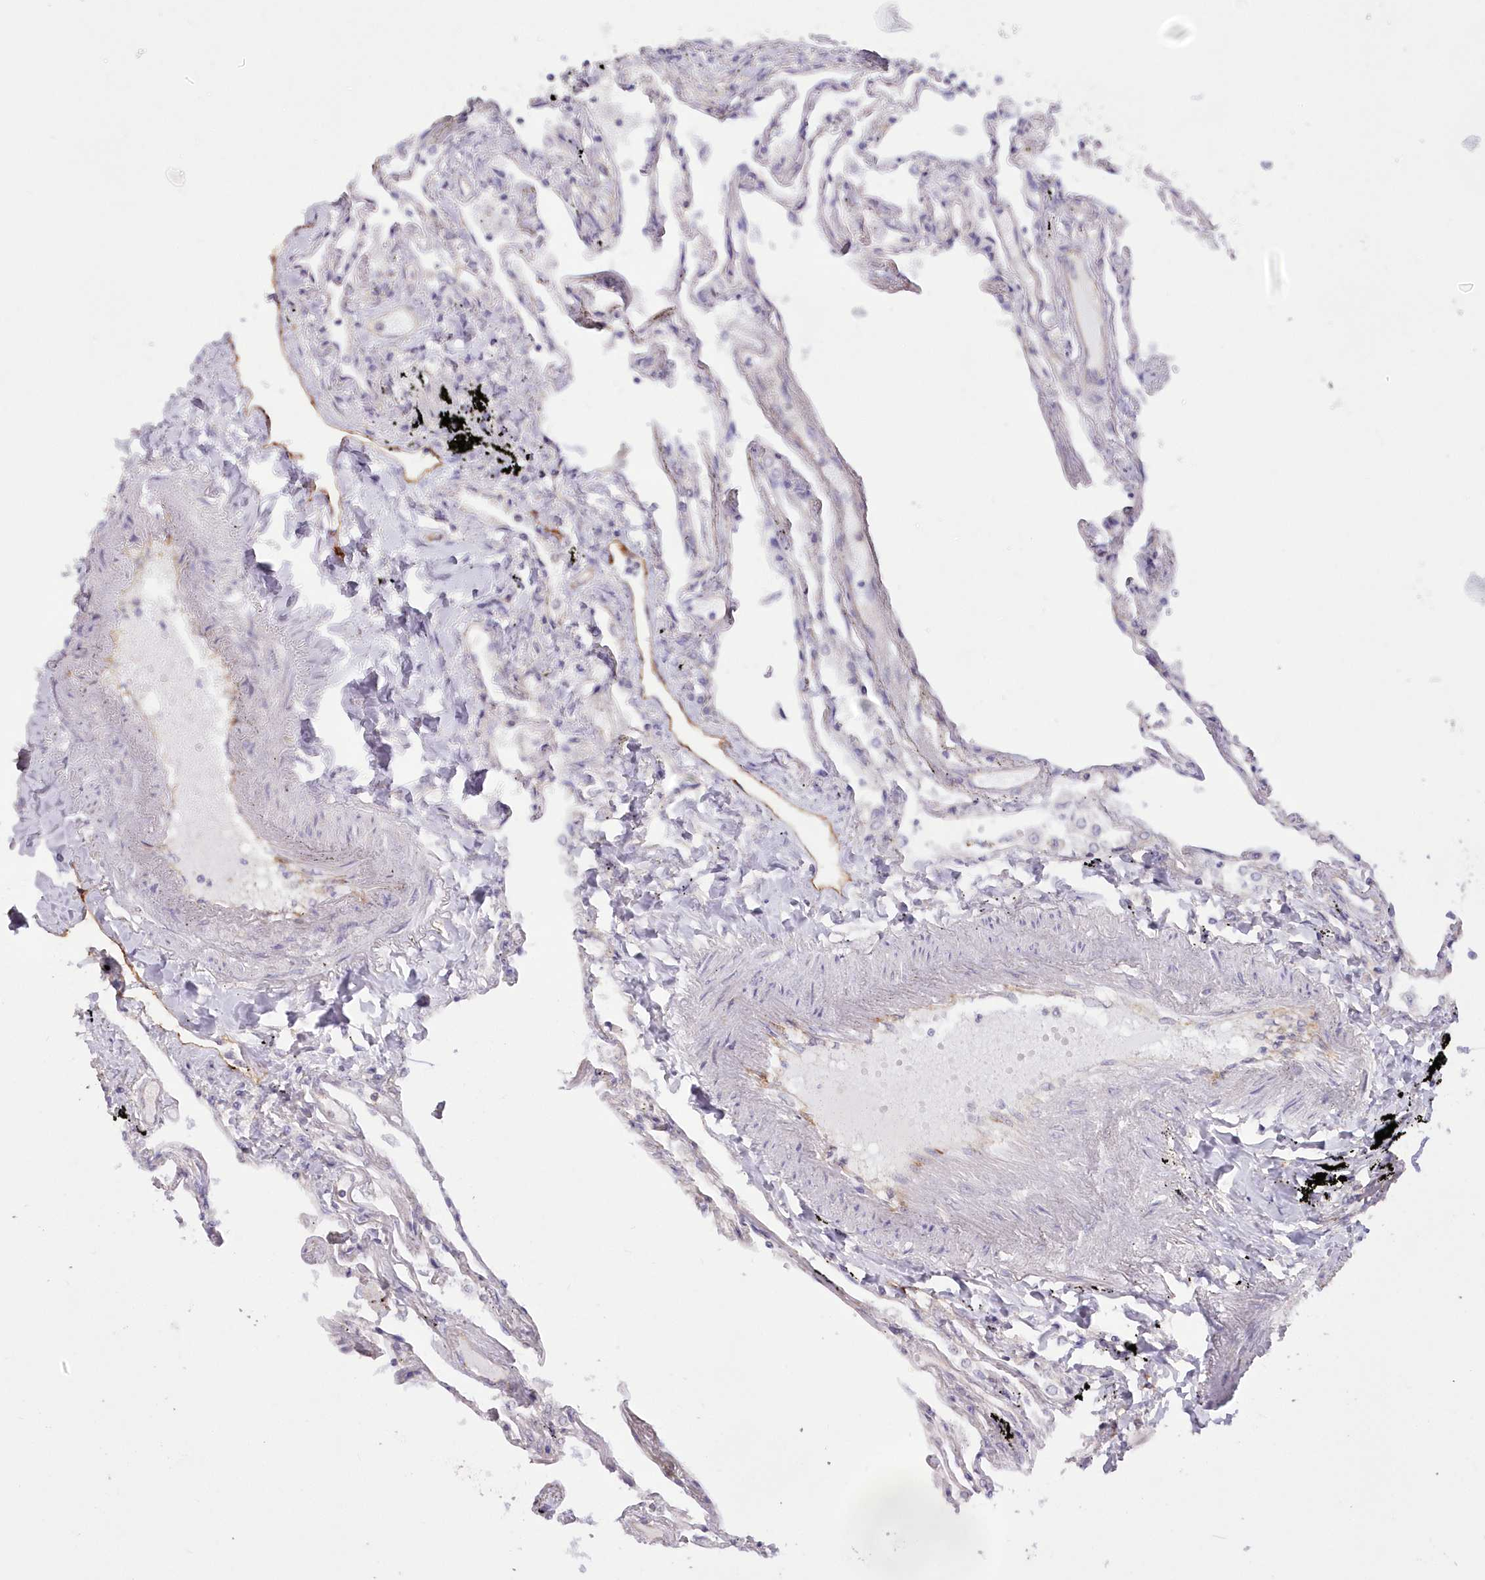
{"staining": {"intensity": "negative", "quantity": "none", "location": "none"}, "tissue": "lung", "cell_type": "Alveolar cells", "image_type": "normal", "snomed": [{"axis": "morphology", "description": "Normal tissue, NOS"}, {"axis": "topography", "description": "Lung"}], "caption": "The micrograph exhibits no significant expression in alveolar cells of lung.", "gene": "RAB11FIP5", "patient": {"sex": "female", "age": 67}}